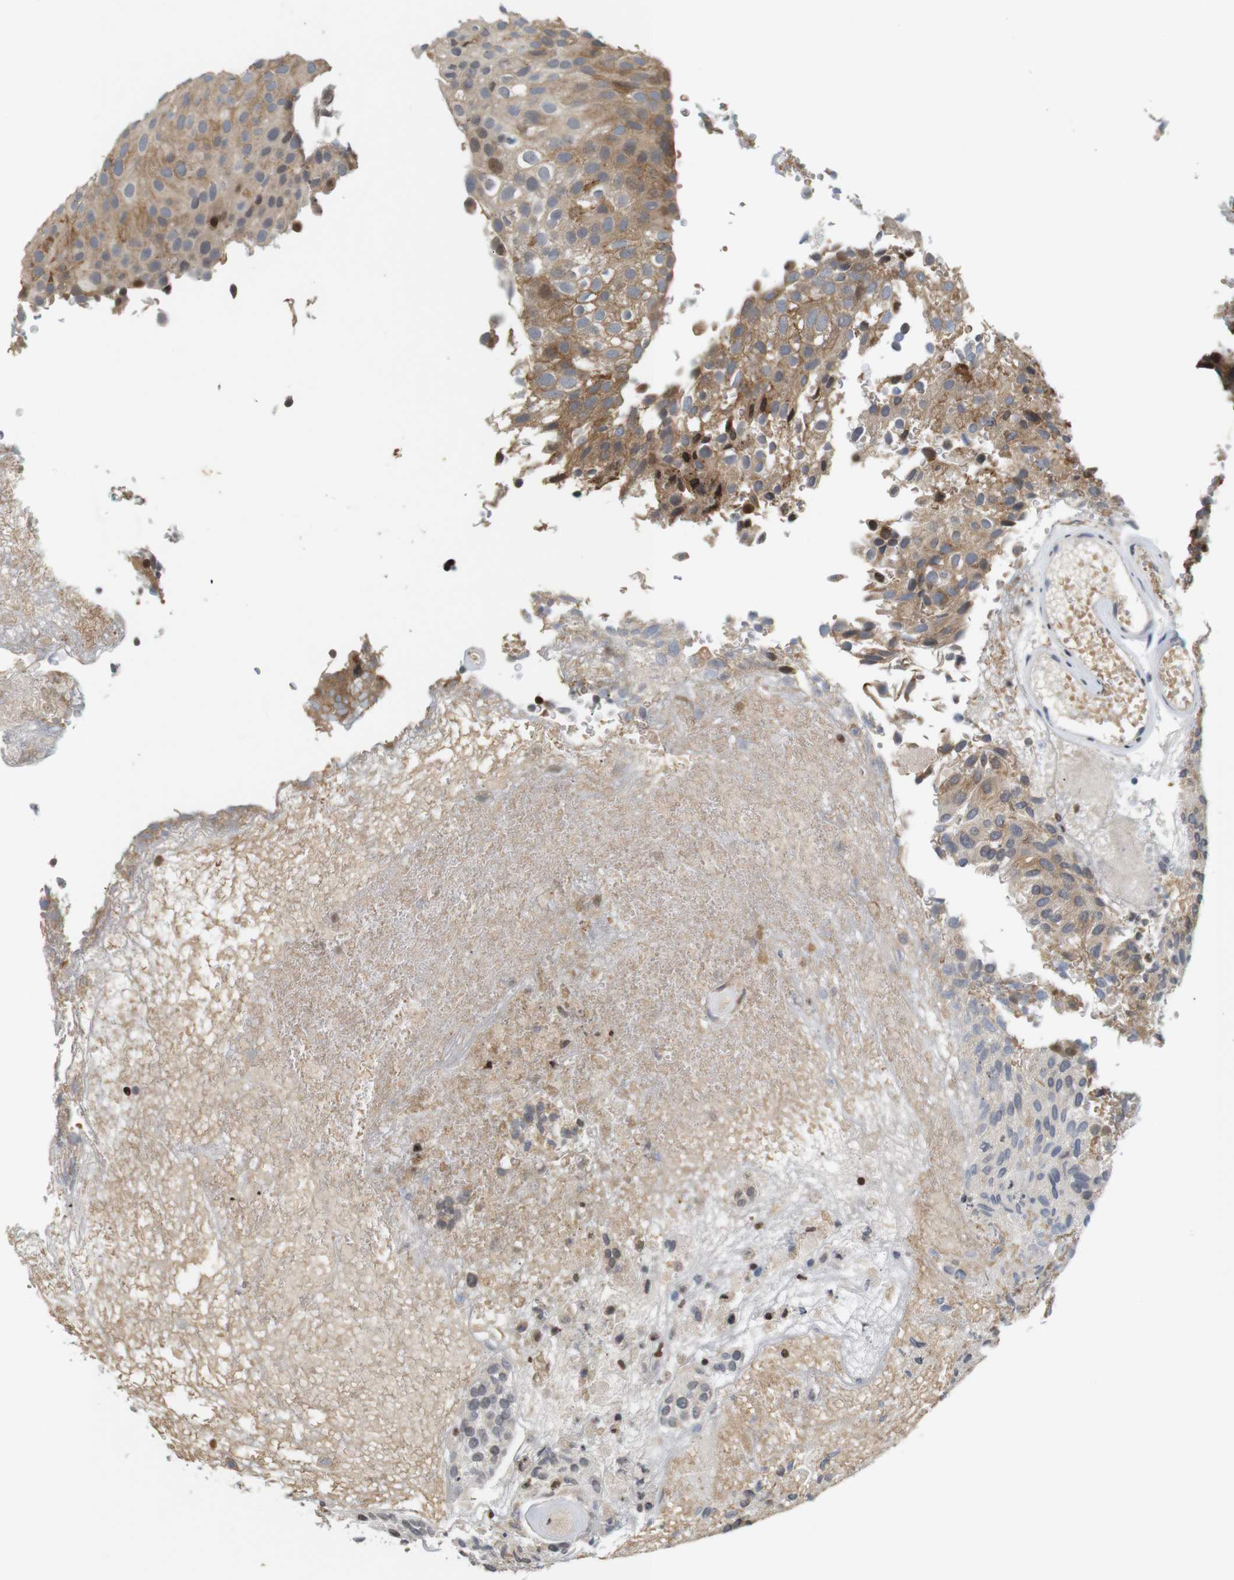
{"staining": {"intensity": "moderate", "quantity": "25%-75%", "location": "cytoplasmic/membranous,nuclear"}, "tissue": "urothelial cancer", "cell_type": "Tumor cells", "image_type": "cancer", "snomed": [{"axis": "morphology", "description": "Urothelial carcinoma, Low grade"}, {"axis": "topography", "description": "Urinary bladder"}], "caption": "Immunohistochemical staining of urothelial cancer exhibits medium levels of moderate cytoplasmic/membranous and nuclear expression in about 25%-75% of tumor cells. (brown staining indicates protein expression, while blue staining denotes nuclei).", "gene": "MBD1", "patient": {"sex": "male", "age": 78}}